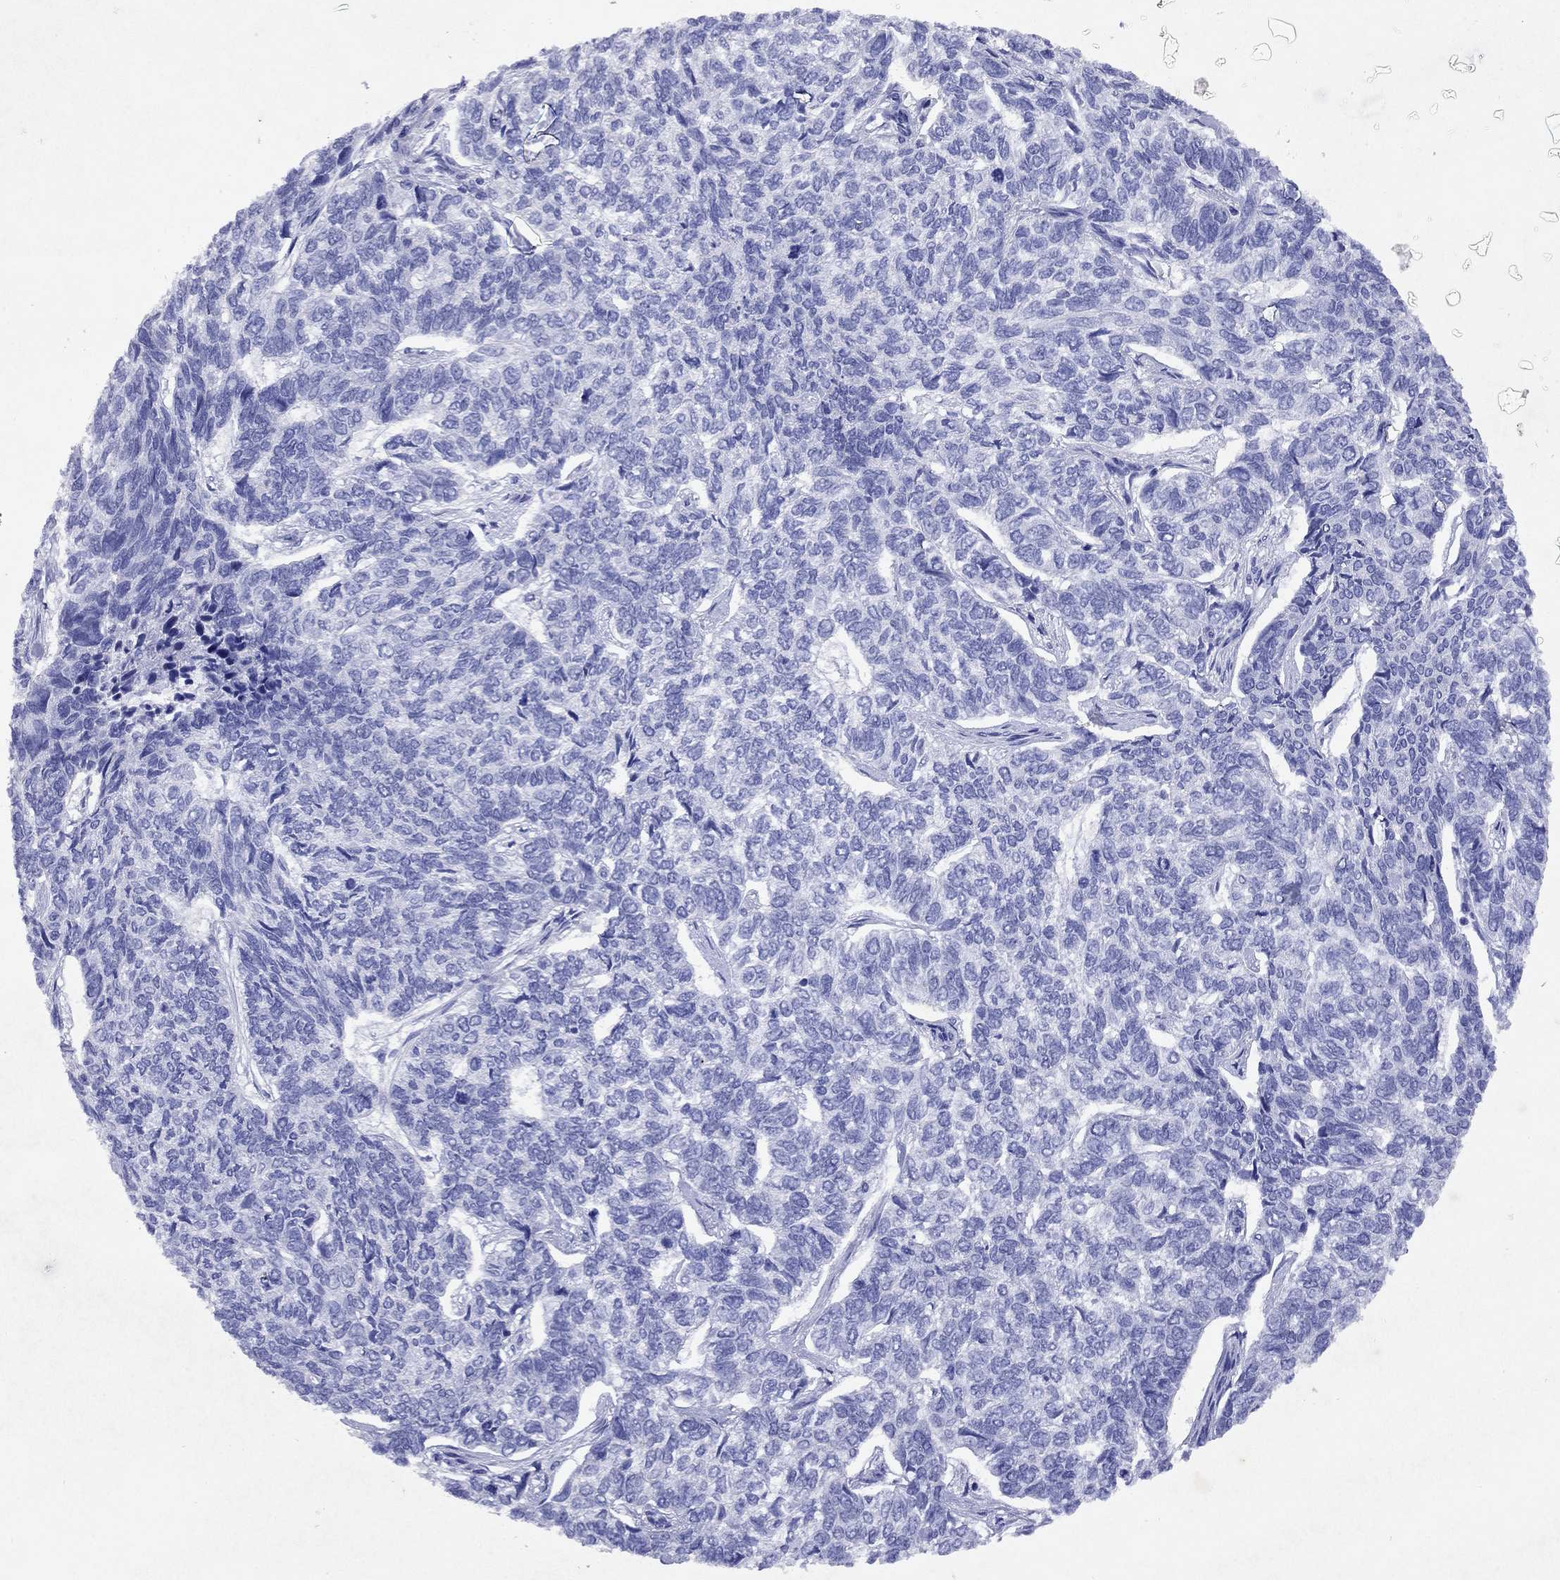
{"staining": {"intensity": "negative", "quantity": "none", "location": "none"}, "tissue": "skin cancer", "cell_type": "Tumor cells", "image_type": "cancer", "snomed": [{"axis": "morphology", "description": "Basal cell carcinoma"}, {"axis": "topography", "description": "Skin"}], "caption": "Tumor cells show no significant expression in skin cancer (basal cell carcinoma).", "gene": "ARMC12", "patient": {"sex": "female", "age": 65}}